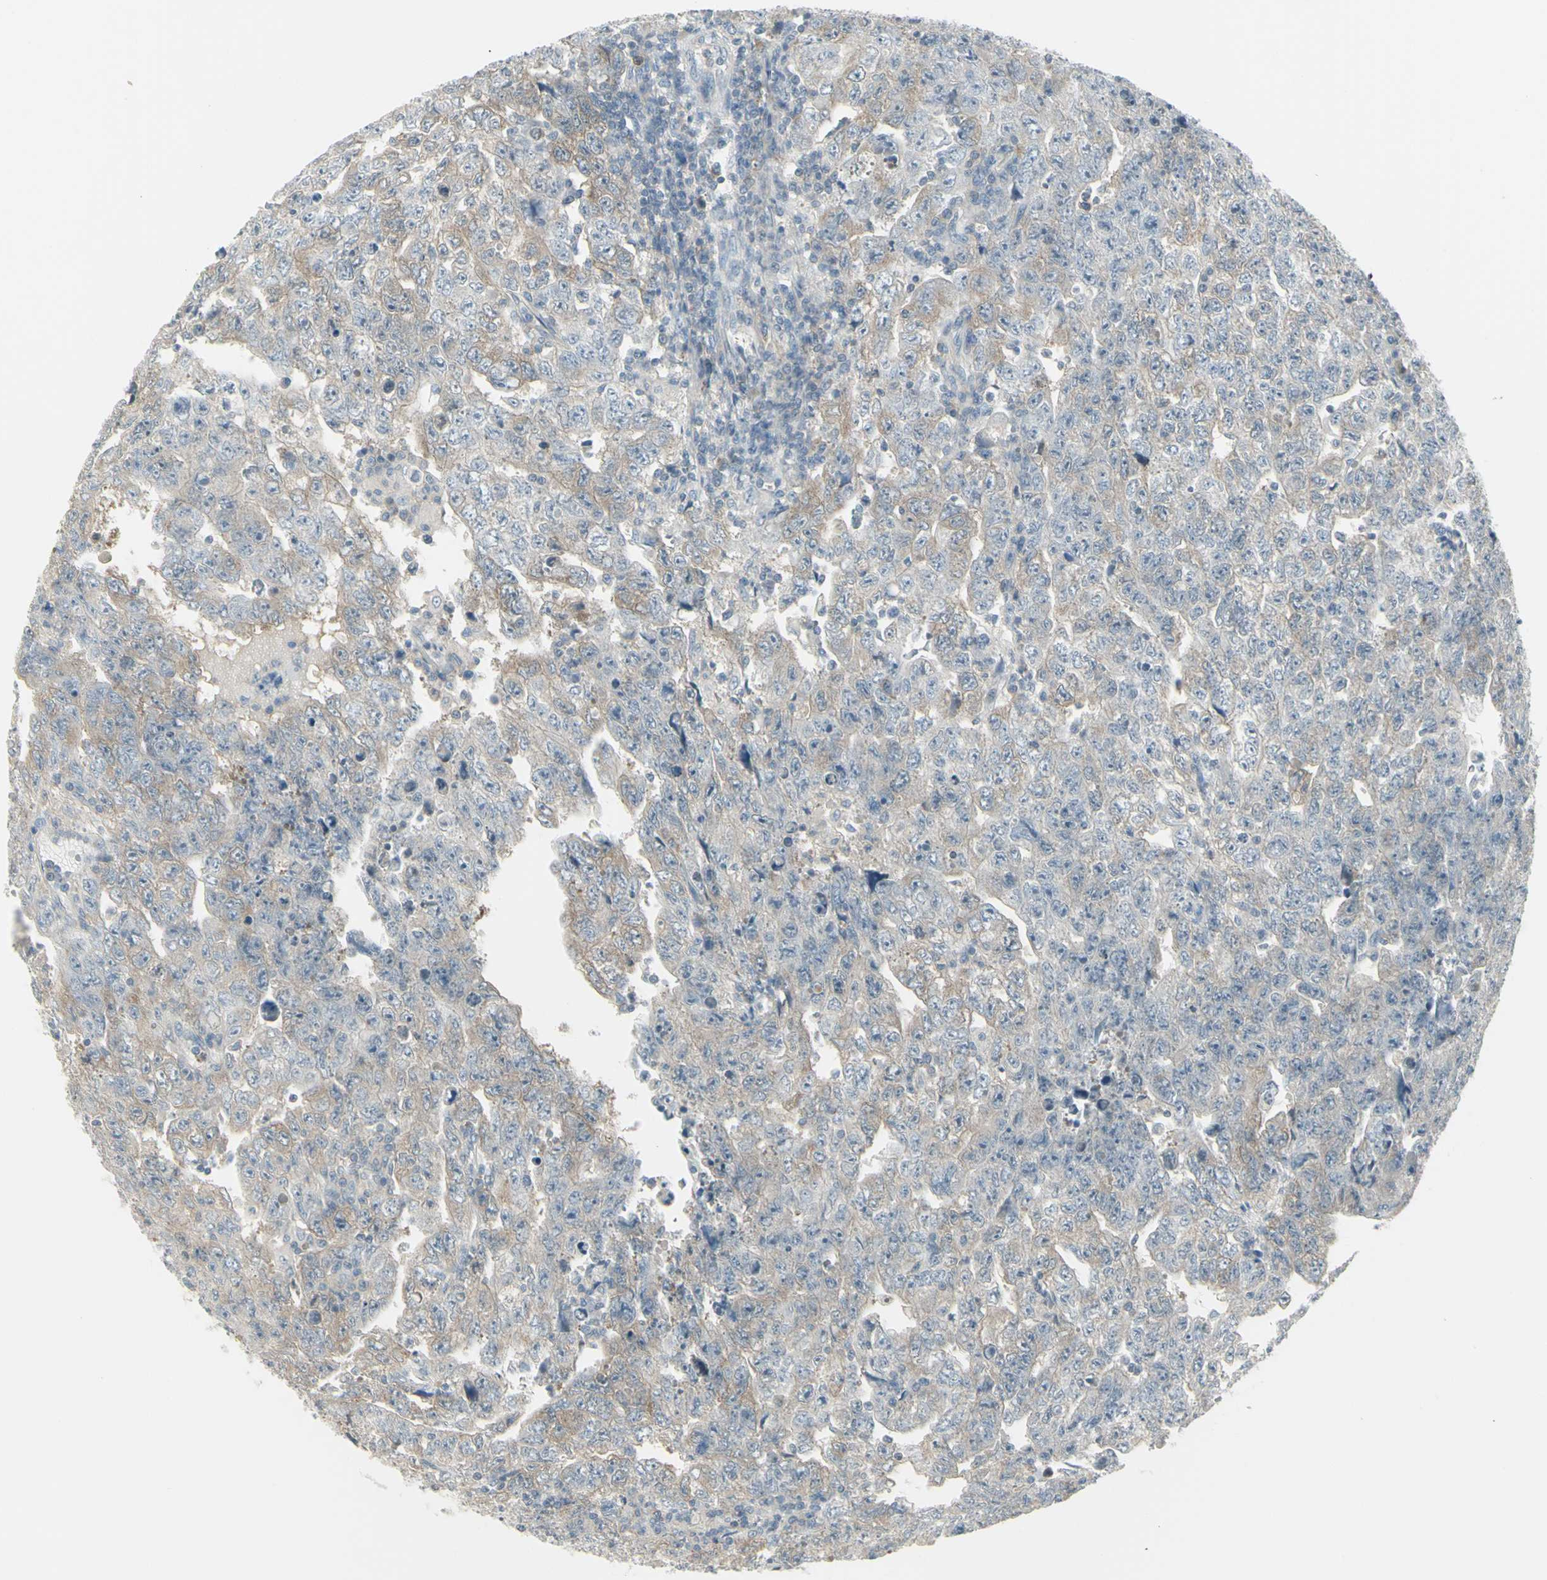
{"staining": {"intensity": "weak", "quantity": "25%-75%", "location": "cytoplasmic/membranous"}, "tissue": "testis cancer", "cell_type": "Tumor cells", "image_type": "cancer", "snomed": [{"axis": "morphology", "description": "Carcinoma, Embryonal, NOS"}, {"axis": "topography", "description": "Testis"}], "caption": "IHC micrograph of neoplastic tissue: human testis cancer stained using immunohistochemistry (IHC) reveals low levels of weak protein expression localized specifically in the cytoplasmic/membranous of tumor cells, appearing as a cytoplasmic/membranous brown color.", "gene": "CCNB2", "patient": {"sex": "male", "age": 28}}